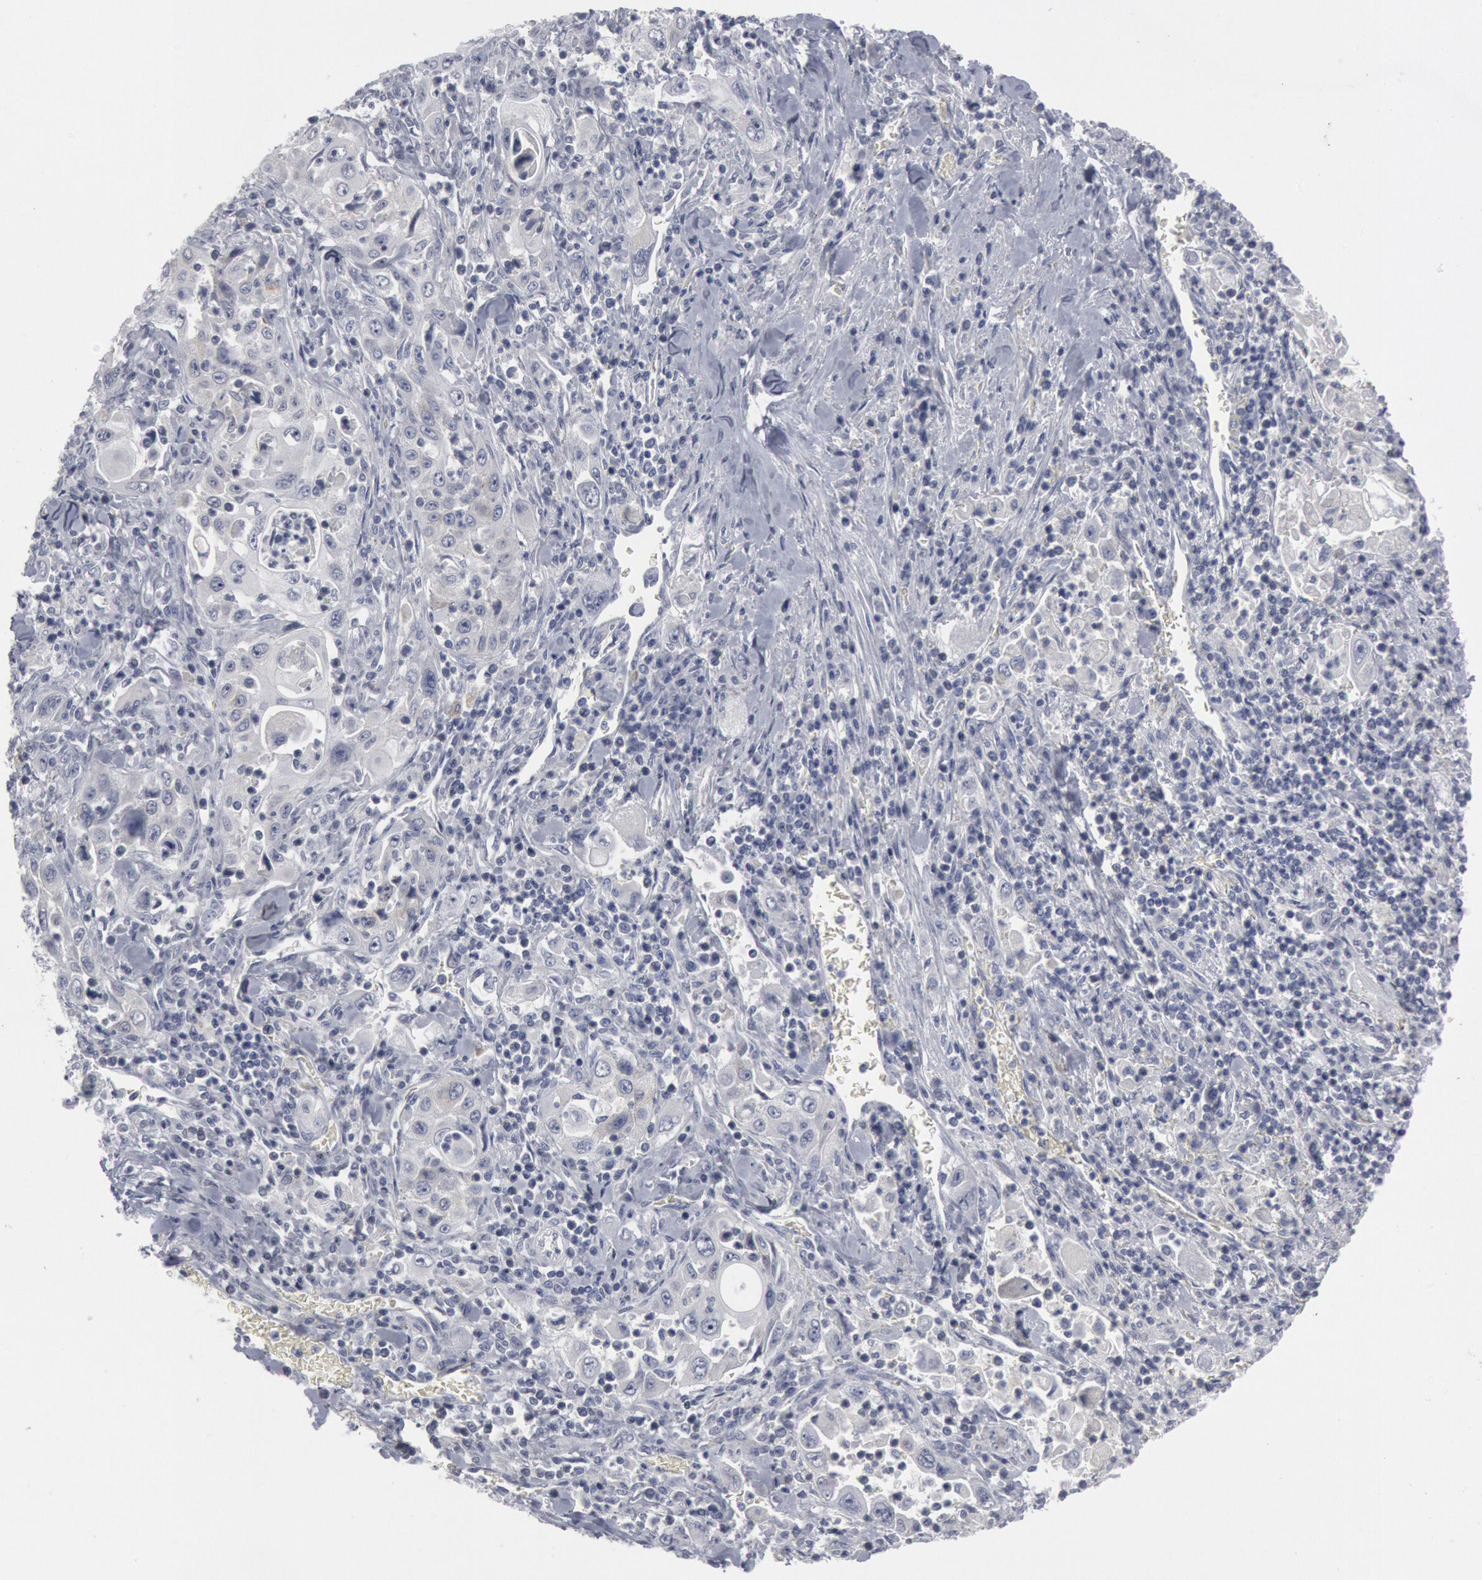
{"staining": {"intensity": "negative", "quantity": "none", "location": "none"}, "tissue": "pancreatic cancer", "cell_type": "Tumor cells", "image_type": "cancer", "snomed": [{"axis": "morphology", "description": "Adenocarcinoma, NOS"}, {"axis": "topography", "description": "Pancreas"}], "caption": "Protein analysis of pancreatic cancer (adenocarcinoma) displays no significant expression in tumor cells.", "gene": "DMC1", "patient": {"sex": "male", "age": 70}}